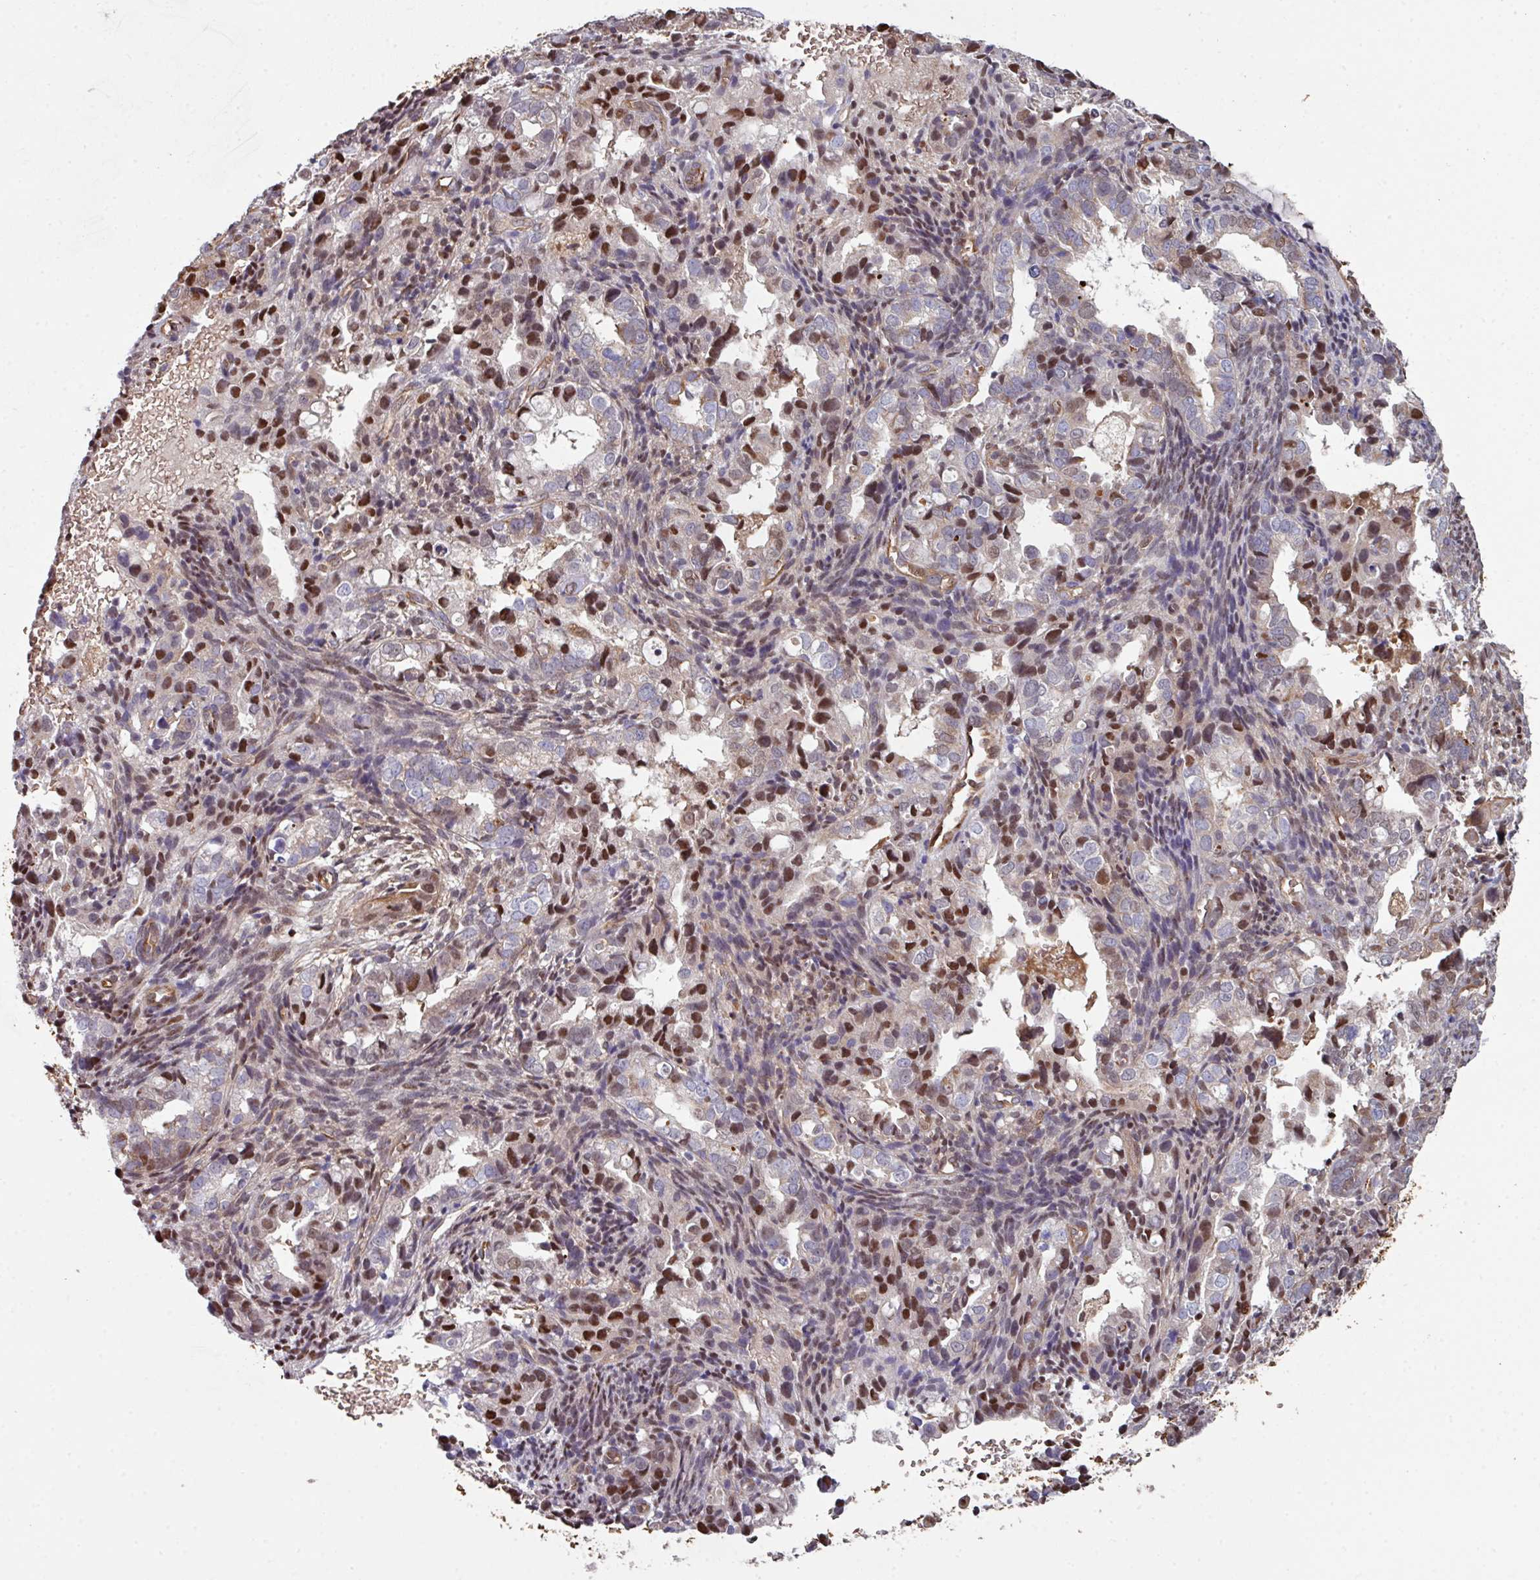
{"staining": {"intensity": "moderate", "quantity": "<25%", "location": "nuclear"}, "tissue": "endometrial cancer", "cell_type": "Tumor cells", "image_type": "cancer", "snomed": [{"axis": "morphology", "description": "Adenocarcinoma, NOS"}, {"axis": "topography", "description": "Endometrium"}], "caption": "Endometrial cancer (adenocarcinoma) was stained to show a protein in brown. There is low levels of moderate nuclear expression in about <25% of tumor cells.", "gene": "ANO9", "patient": {"sex": "female", "age": 57}}